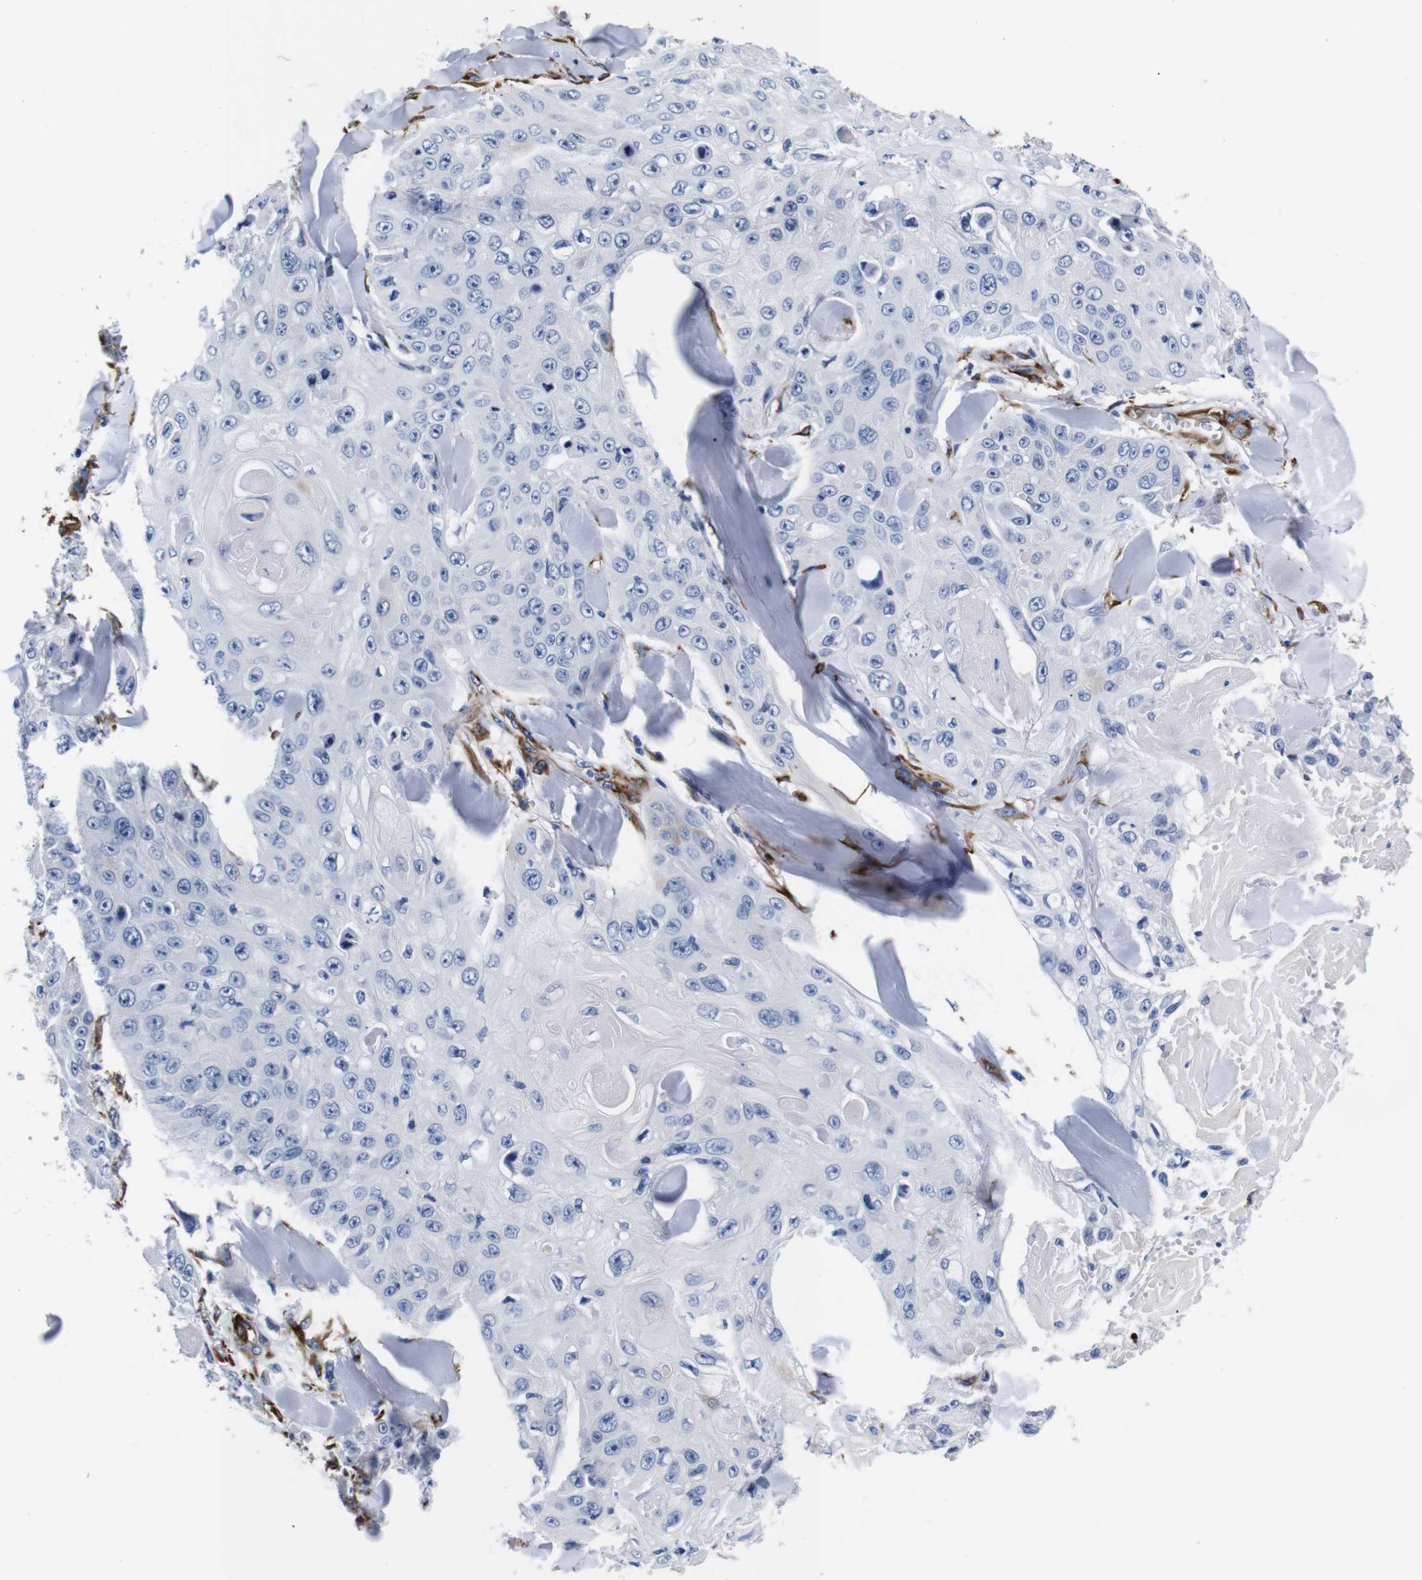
{"staining": {"intensity": "negative", "quantity": "none", "location": "none"}, "tissue": "skin cancer", "cell_type": "Tumor cells", "image_type": "cancer", "snomed": [{"axis": "morphology", "description": "Squamous cell carcinoma, NOS"}, {"axis": "topography", "description": "Skin"}], "caption": "Immunohistochemical staining of human skin cancer (squamous cell carcinoma) shows no significant staining in tumor cells.", "gene": "LRIG1", "patient": {"sex": "male", "age": 86}}